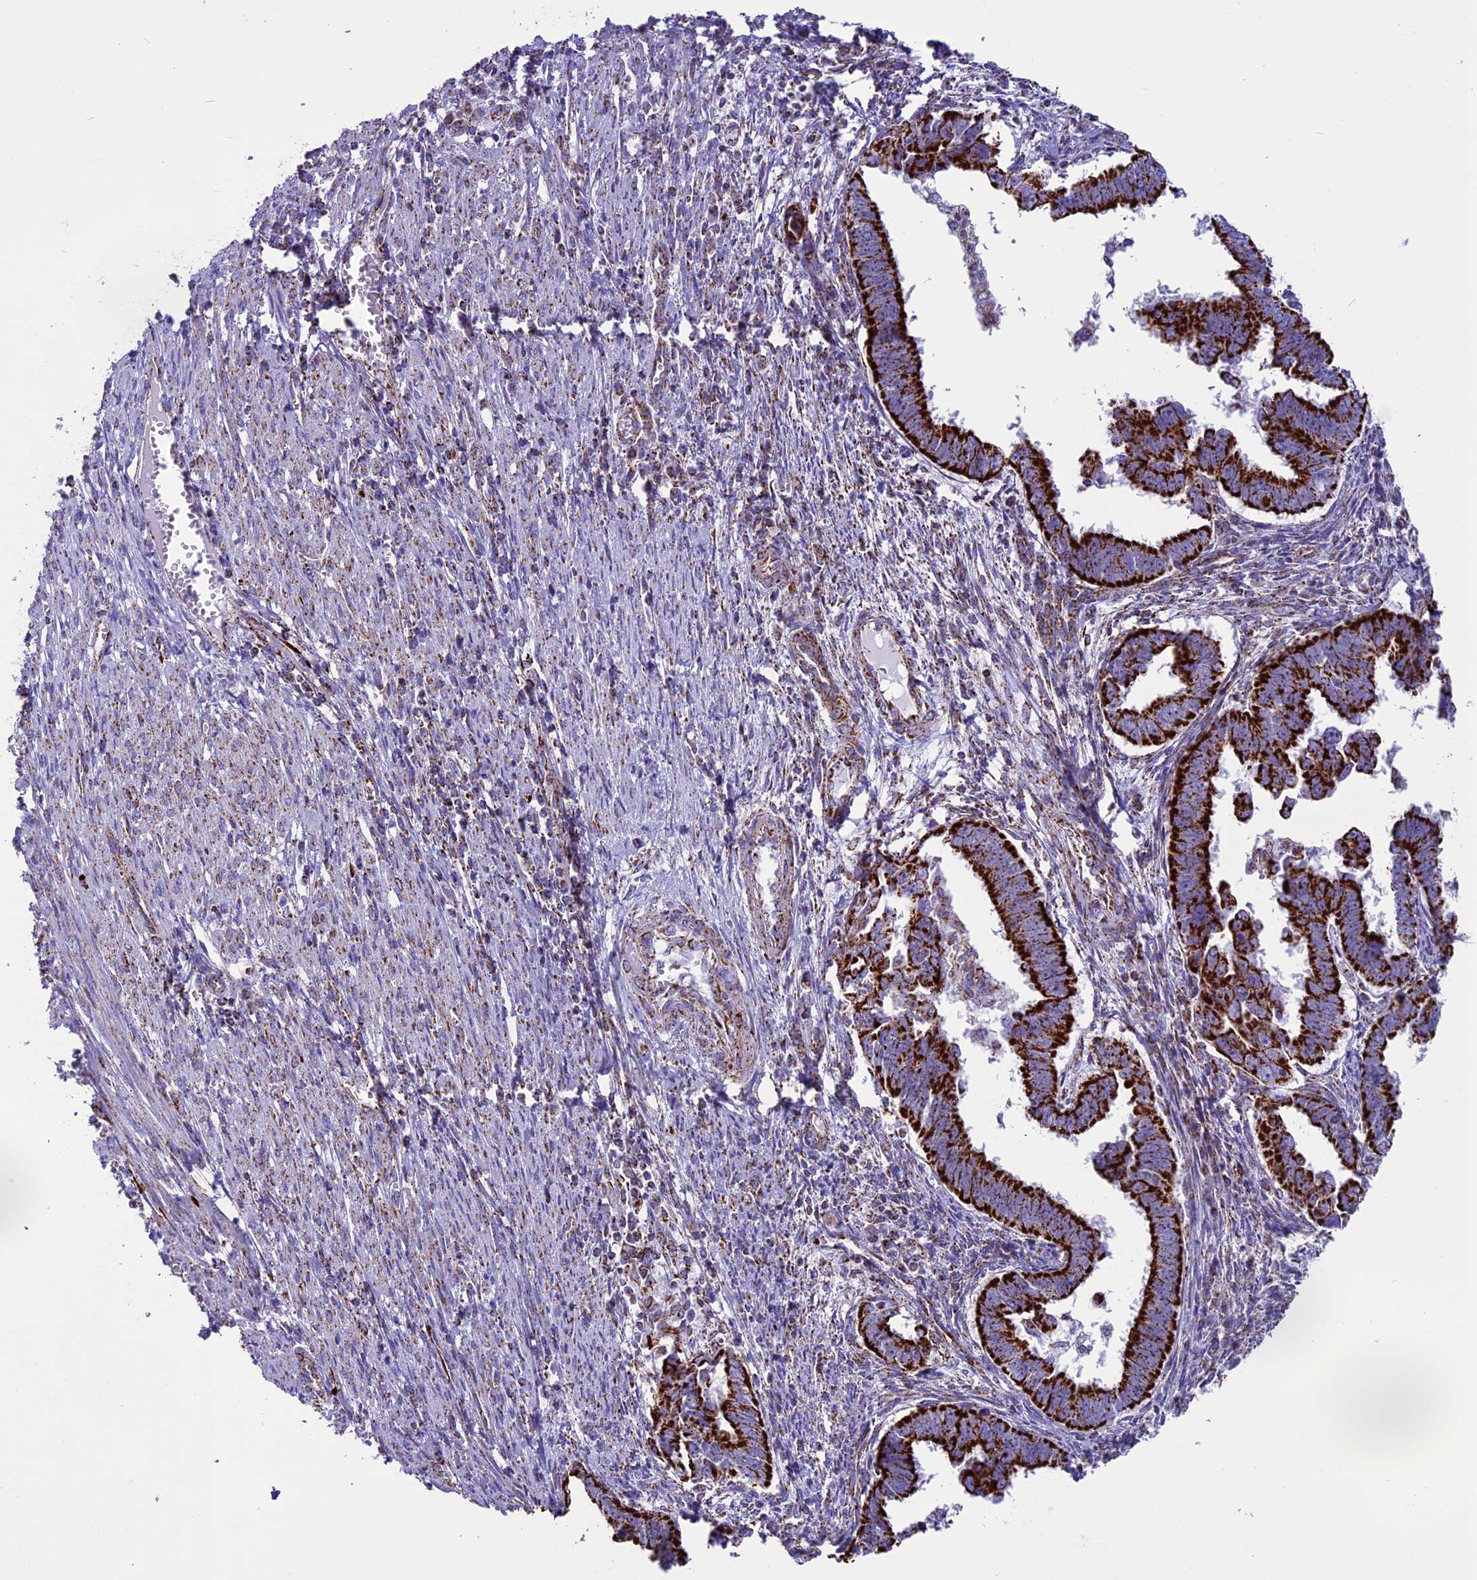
{"staining": {"intensity": "strong", "quantity": ">75%", "location": "cytoplasmic/membranous"}, "tissue": "endometrial cancer", "cell_type": "Tumor cells", "image_type": "cancer", "snomed": [{"axis": "morphology", "description": "Adenocarcinoma, NOS"}, {"axis": "topography", "description": "Endometrium"}], "caption": "The micrograph displays staining of endometrial cancer, revealing strong cytoplasmic/membranous protein expression (brown color) within tumor cells.", "gene": "ICA1L", "patient": {"sex": "female", "age": 75}}